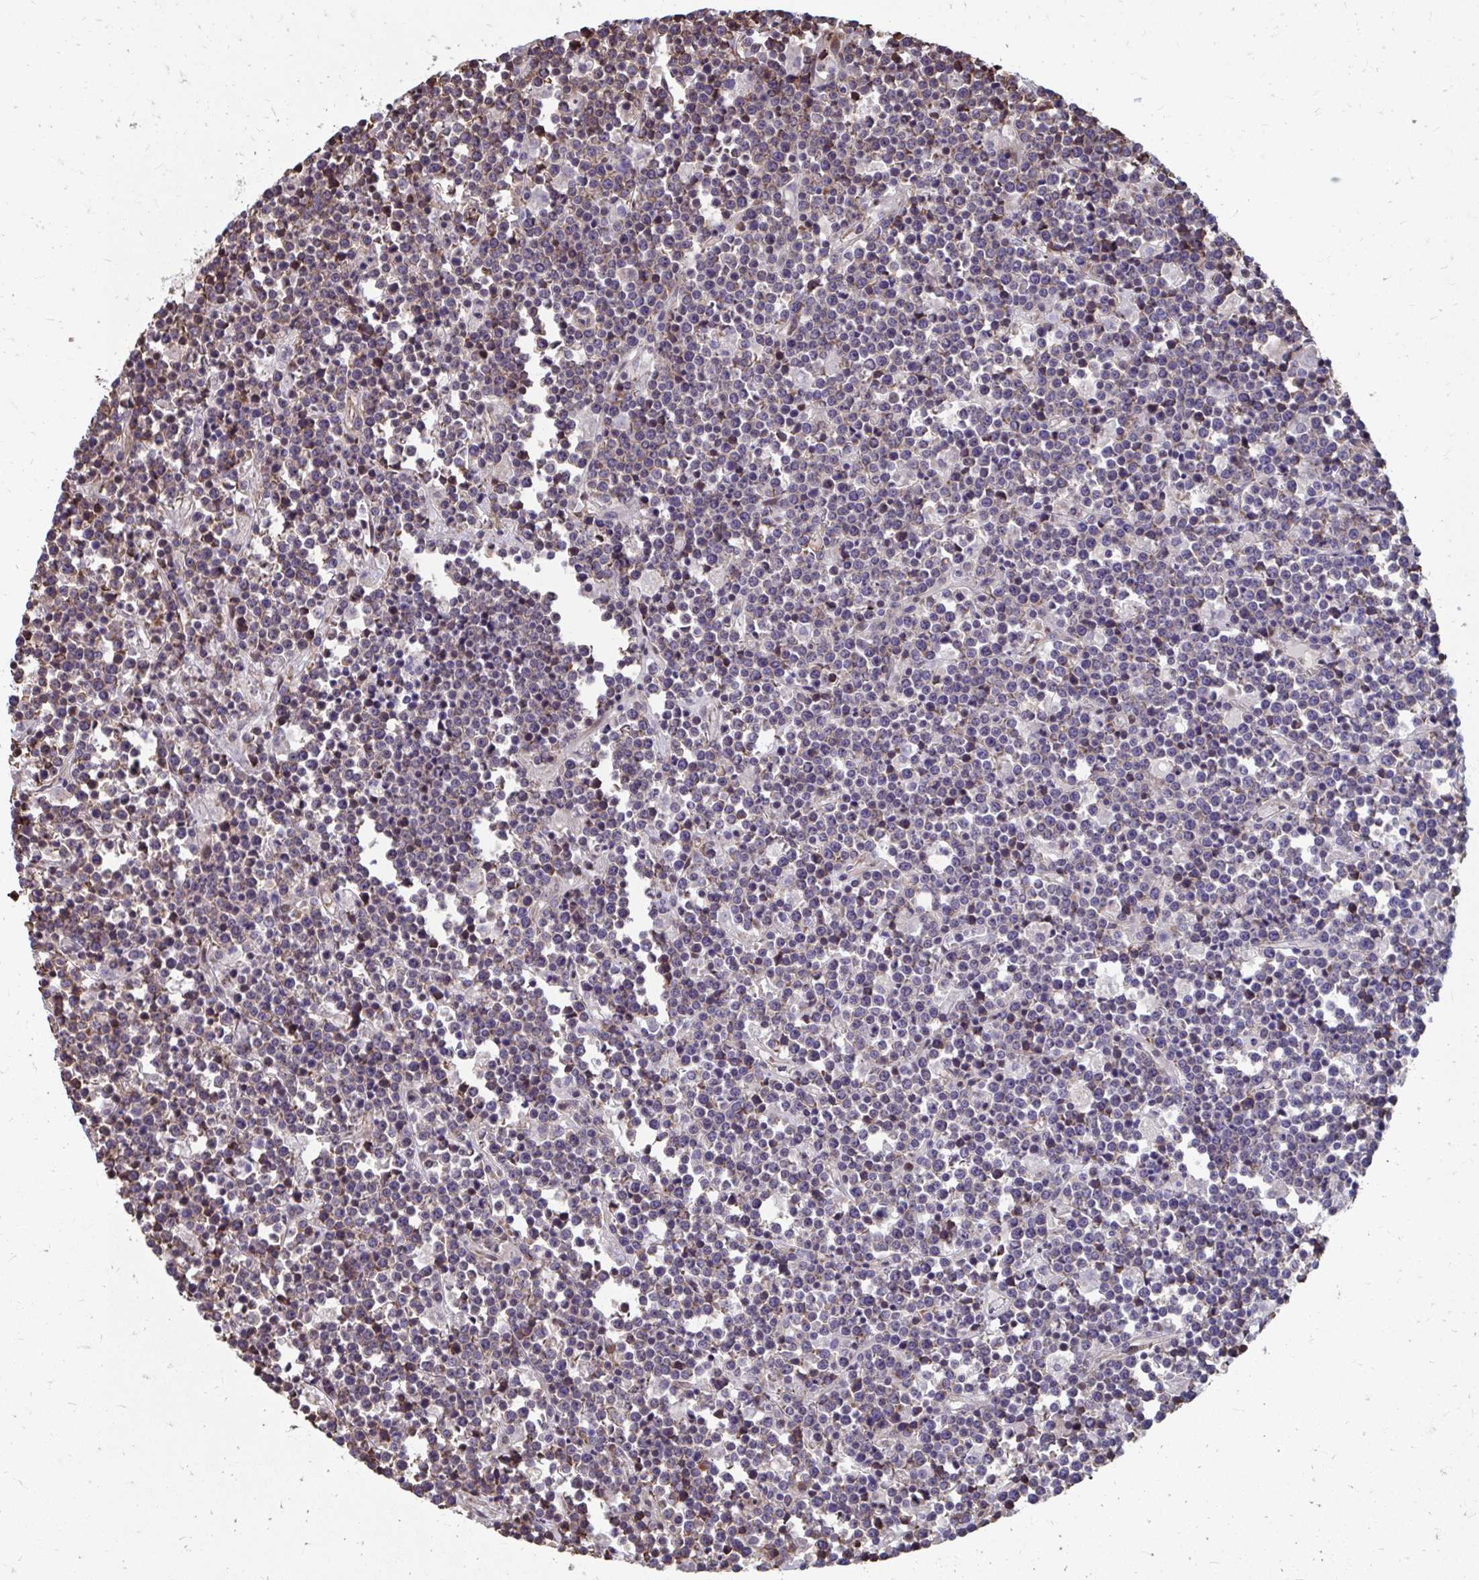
{"staining": {"intensity": "weak", "quantity": "<25%", "location": "cytoplasmic/membranous"}, "tissue": "lymphoma", "cell_type": "Tumor cells", "image_type": "cancer", "snomed": [{"axis": "morphology", "description": "Malignant lymphoma, non-Hodgkin's type, High grade"}, {"axis": "topography", "description": "Ovary"}], "caption": "Photomicrograph shows no protein expression in tumor cells of malignant lymphoma, non-Hodgkin's type (high-grade) tissue.", "gene": "ZNF778", "patient": {"sex": "female", "age": 56}}